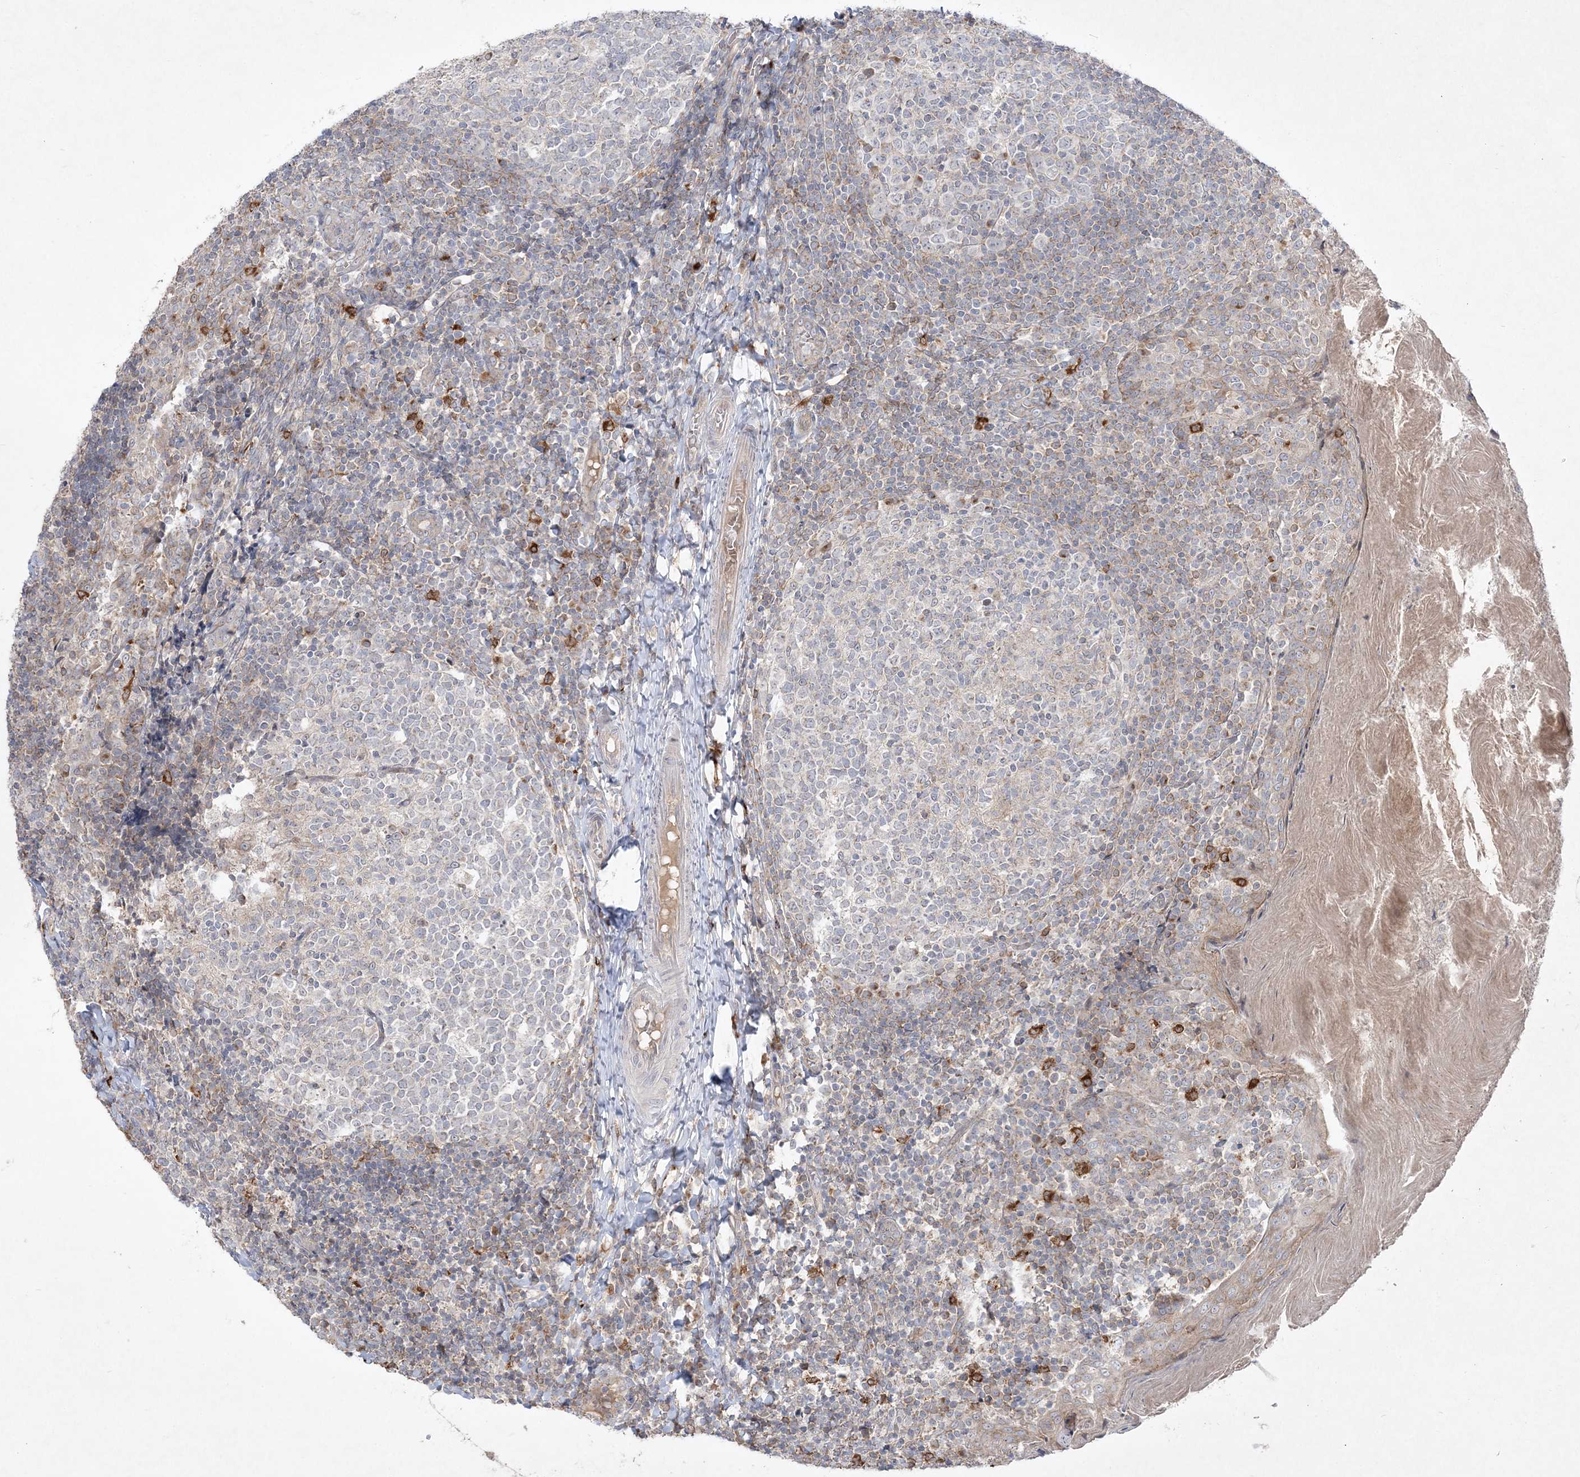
{"staining": {"intensity": "negative", "quantity": "none", "location": "none"}, "tissue": "tonsil", "cell_type": "Germinal center cells", "image_type": "normal", "snomed": [{"axis": "morphology", "description": "Normal tissue, NOS"}, {"axis": "topography", "description": "Tonsil"}], "caption": "A micrograph of human tonsil is negative for staining in germinal center cells.", "gene": "CLNK", "patient": {"sex": "female", "age": 19}}